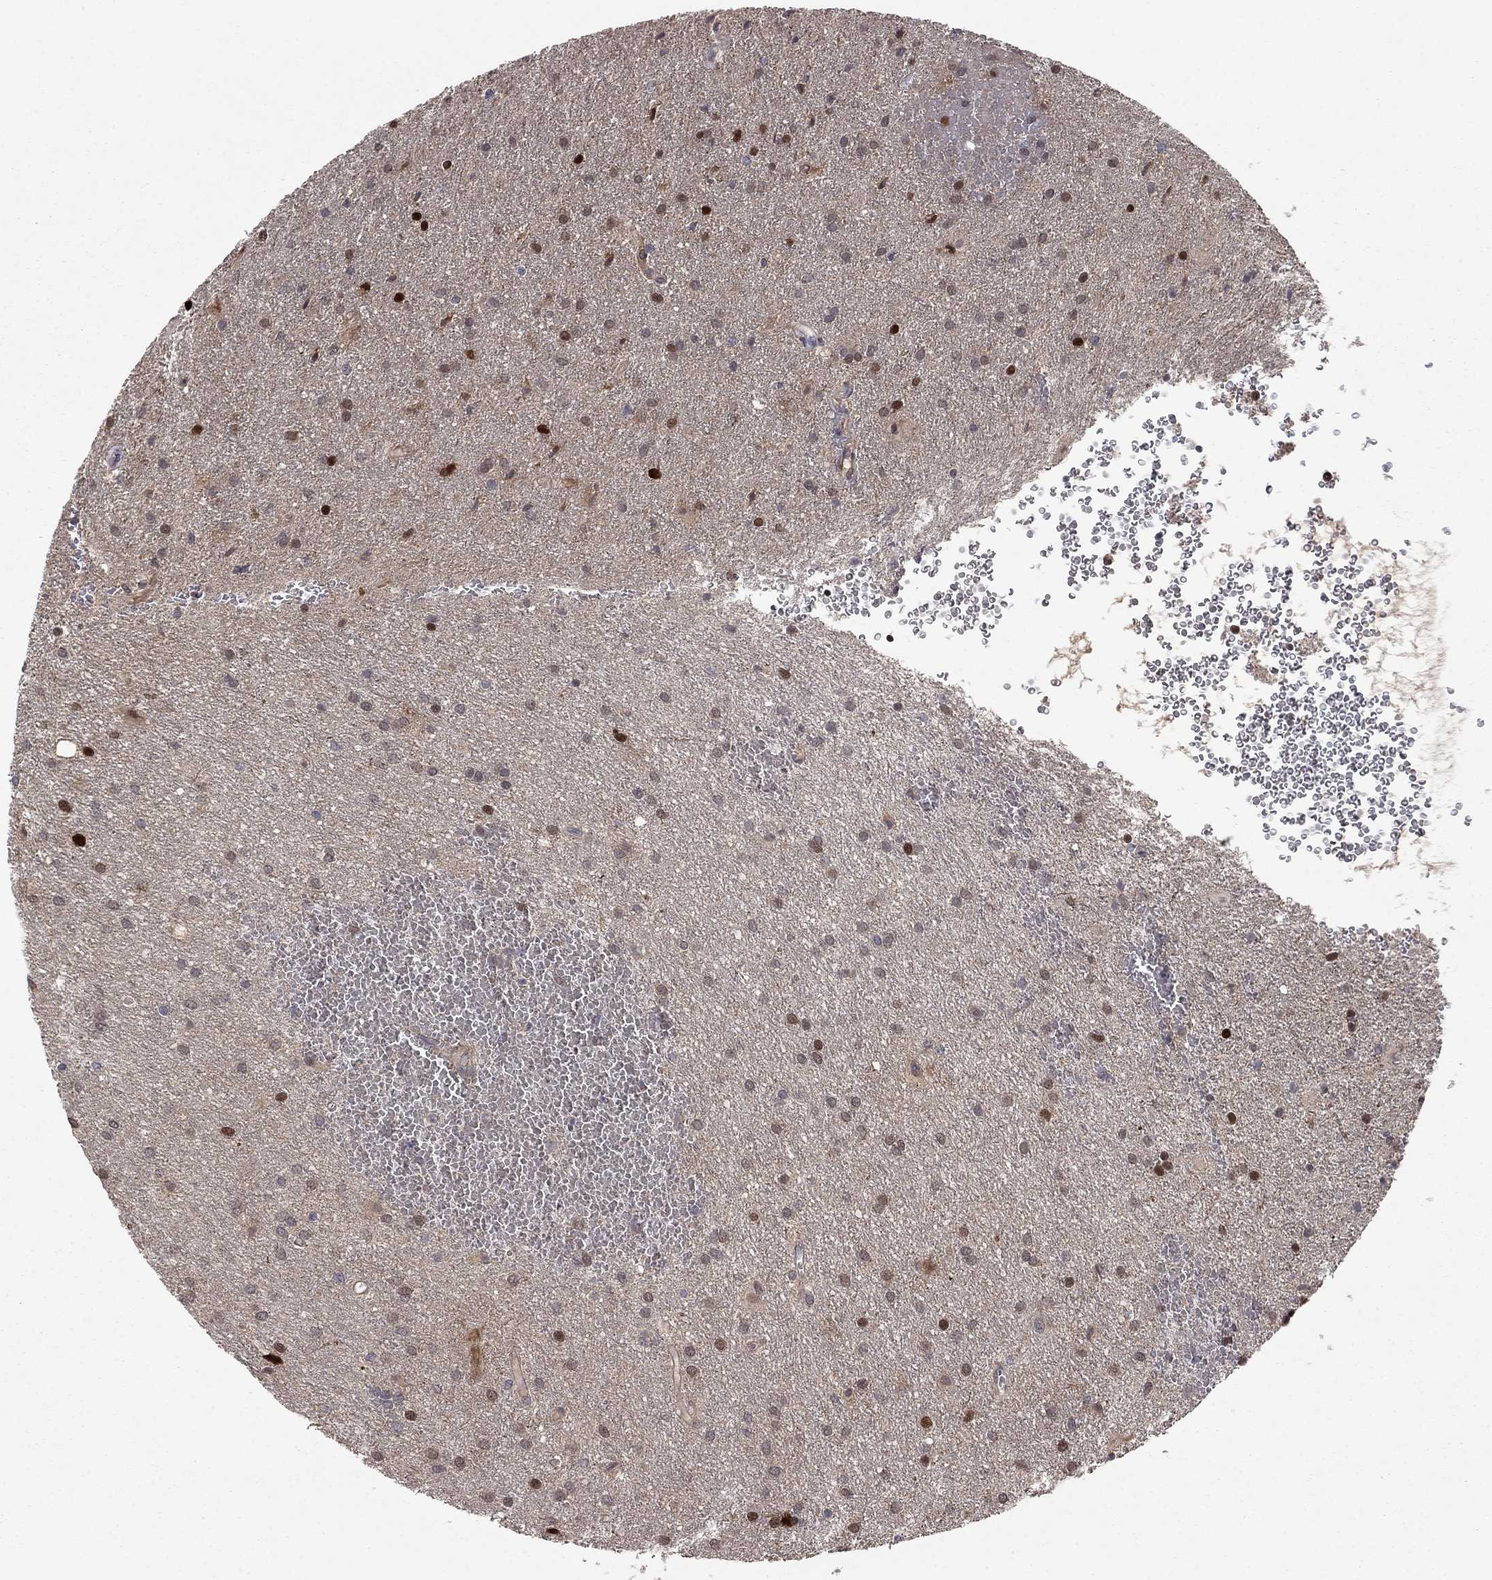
{"staining": {"intensity": "strong", "quantity": "<25%", "location": "nuclear"}, "tissue": "glioma", "cell_type": "Tumor cells", "image_type": "cancer", "snomed": [{"axis": "morphology", "description": "Glioma, malignant, Low grade"}, {"axis": "topography", "description": "Brain"}], "caption": "Protein expression analysis of glioma shows strong nuclear positivity in approximately <25% of tumor cells.", "gene": "BCL11A", "patient": {"sex": "male", "age": 58}}